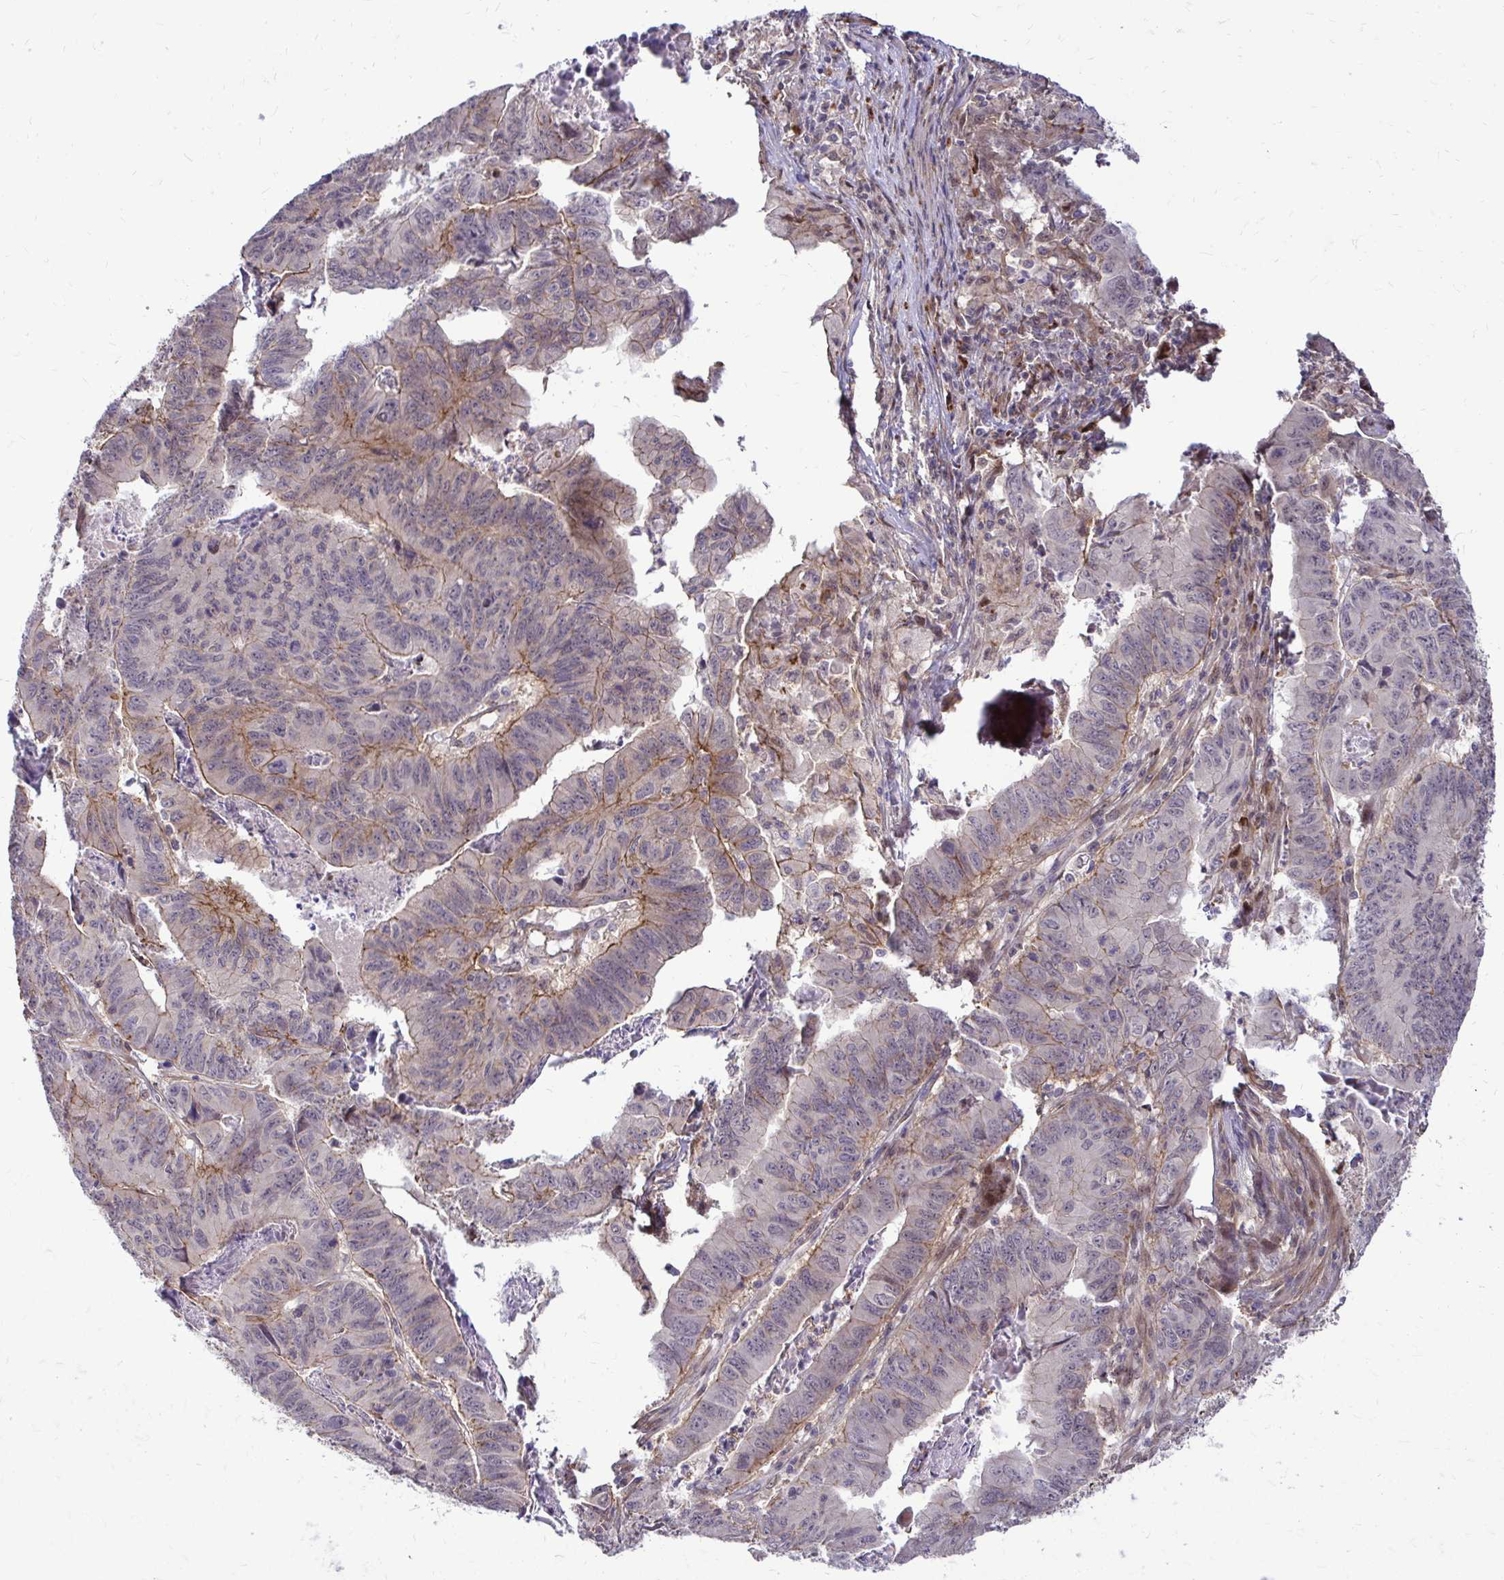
{"staining": {"intensity": "moderate", "quantity": "<25%", "location": "cytoplasmic/membranous"}, "tissue": "stomach cancer", "cell_type": "Tumor cells", "image_type": "cancer", "snomed": [{"axis": "morphology", "description": "Adenocarcinoma, NOS"}, {"axis": "topography", "description": "Stomach, lower"}], "caption": "Immunohistochemistry (IHC) micrograph of neoplastic tissue: human stomach cancer (adenocarcinoma) stained using immunohistochemistry (IHC) exhibits low levels of moderate protein expression localized specifically in the cytoplasmic/membranous of tumor cells, appearing as a cytoplasmic/membranous brown color.", "gene": "TRIP6", "patient": {"sex": "male", "age": 77}}